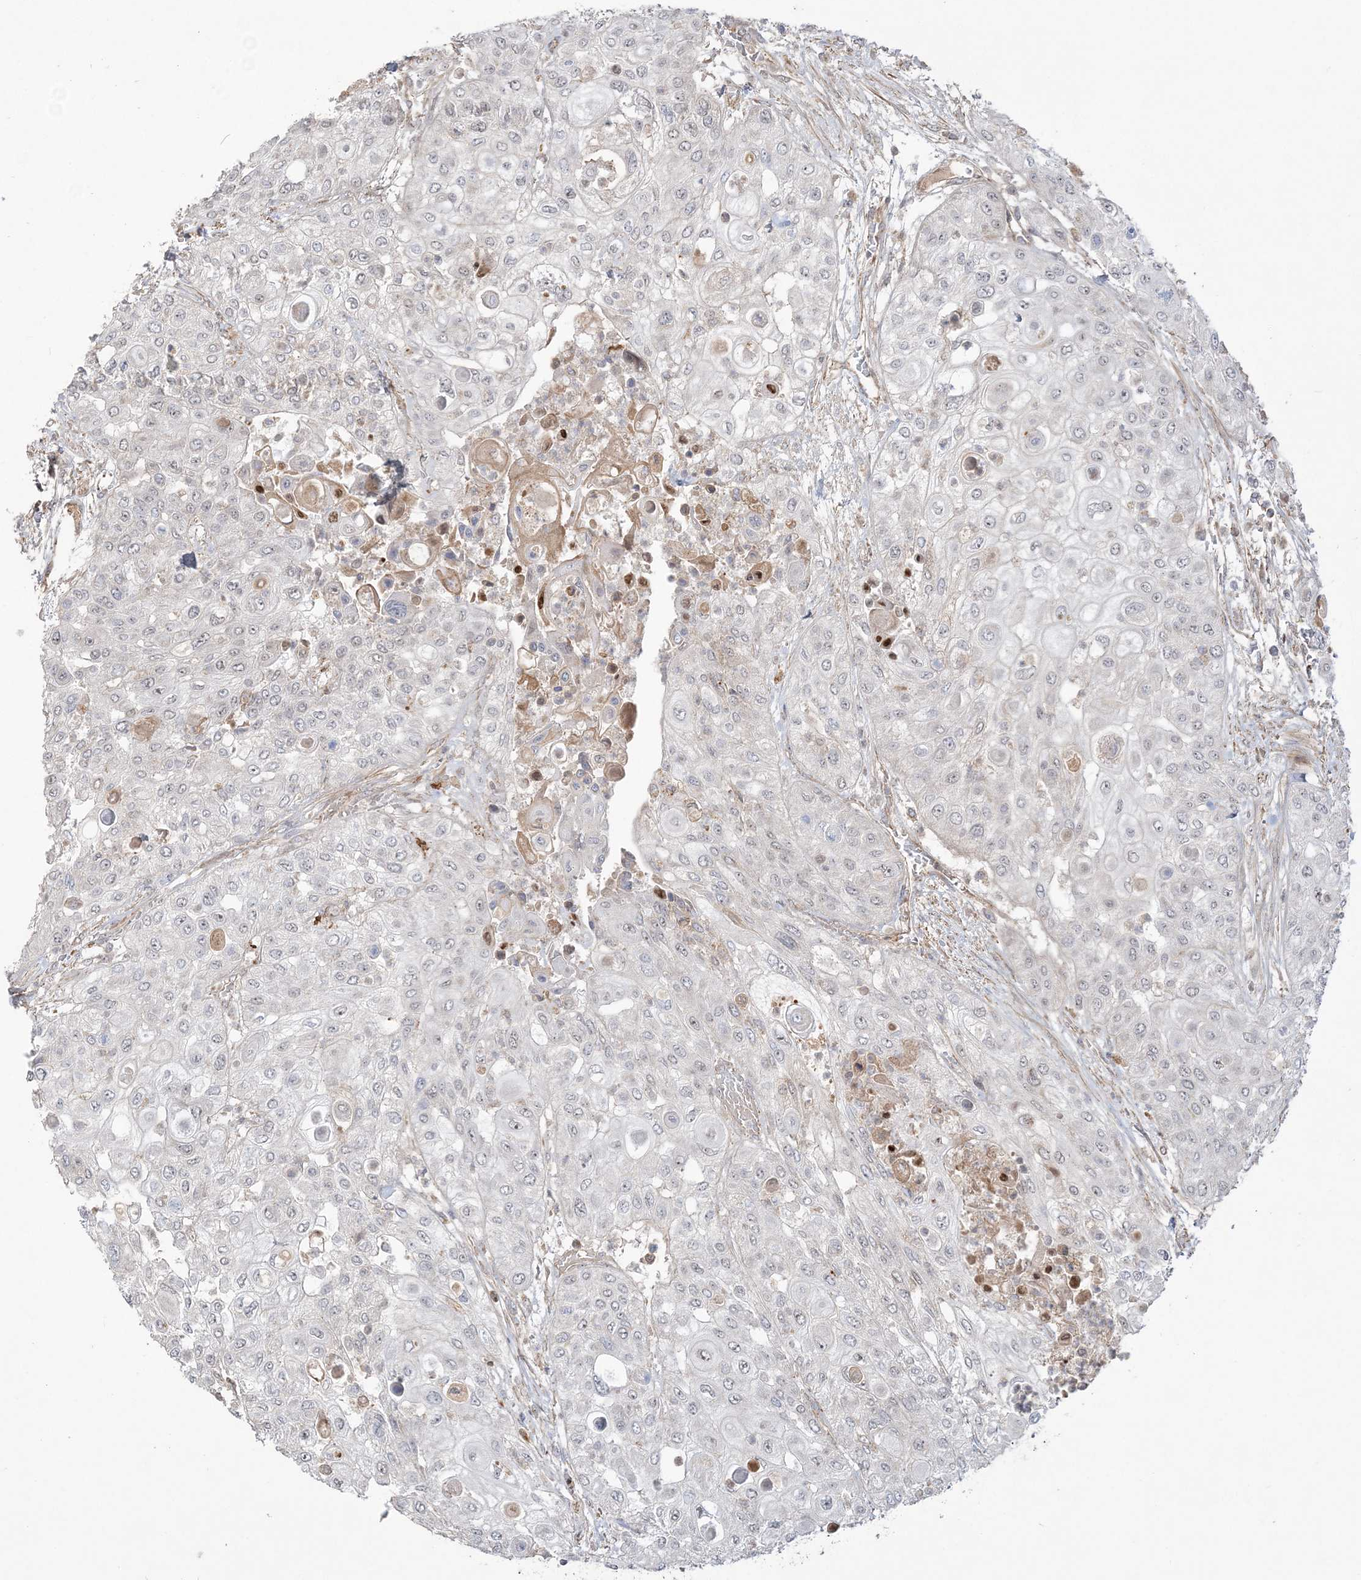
{"staining": {"intensity": "negative", "quantity": "none", "location": "none"}, "tissue": "urothelial cancer", "cell_type": "Tumor cells", "image_type": "cancer", "snomed": [{"axis": "morphology", "description": "Urothelial carcinoma, High grade"}, {"axis": "topography", "description": "Urinary bladder"}], "caption": "This is an IHC photomicrograph of human high-grade urothelial carcinoma. There is no positivity in tumor cells.", "gene": "SCLT1", "patient": {"sex": "female", "age": 79}}